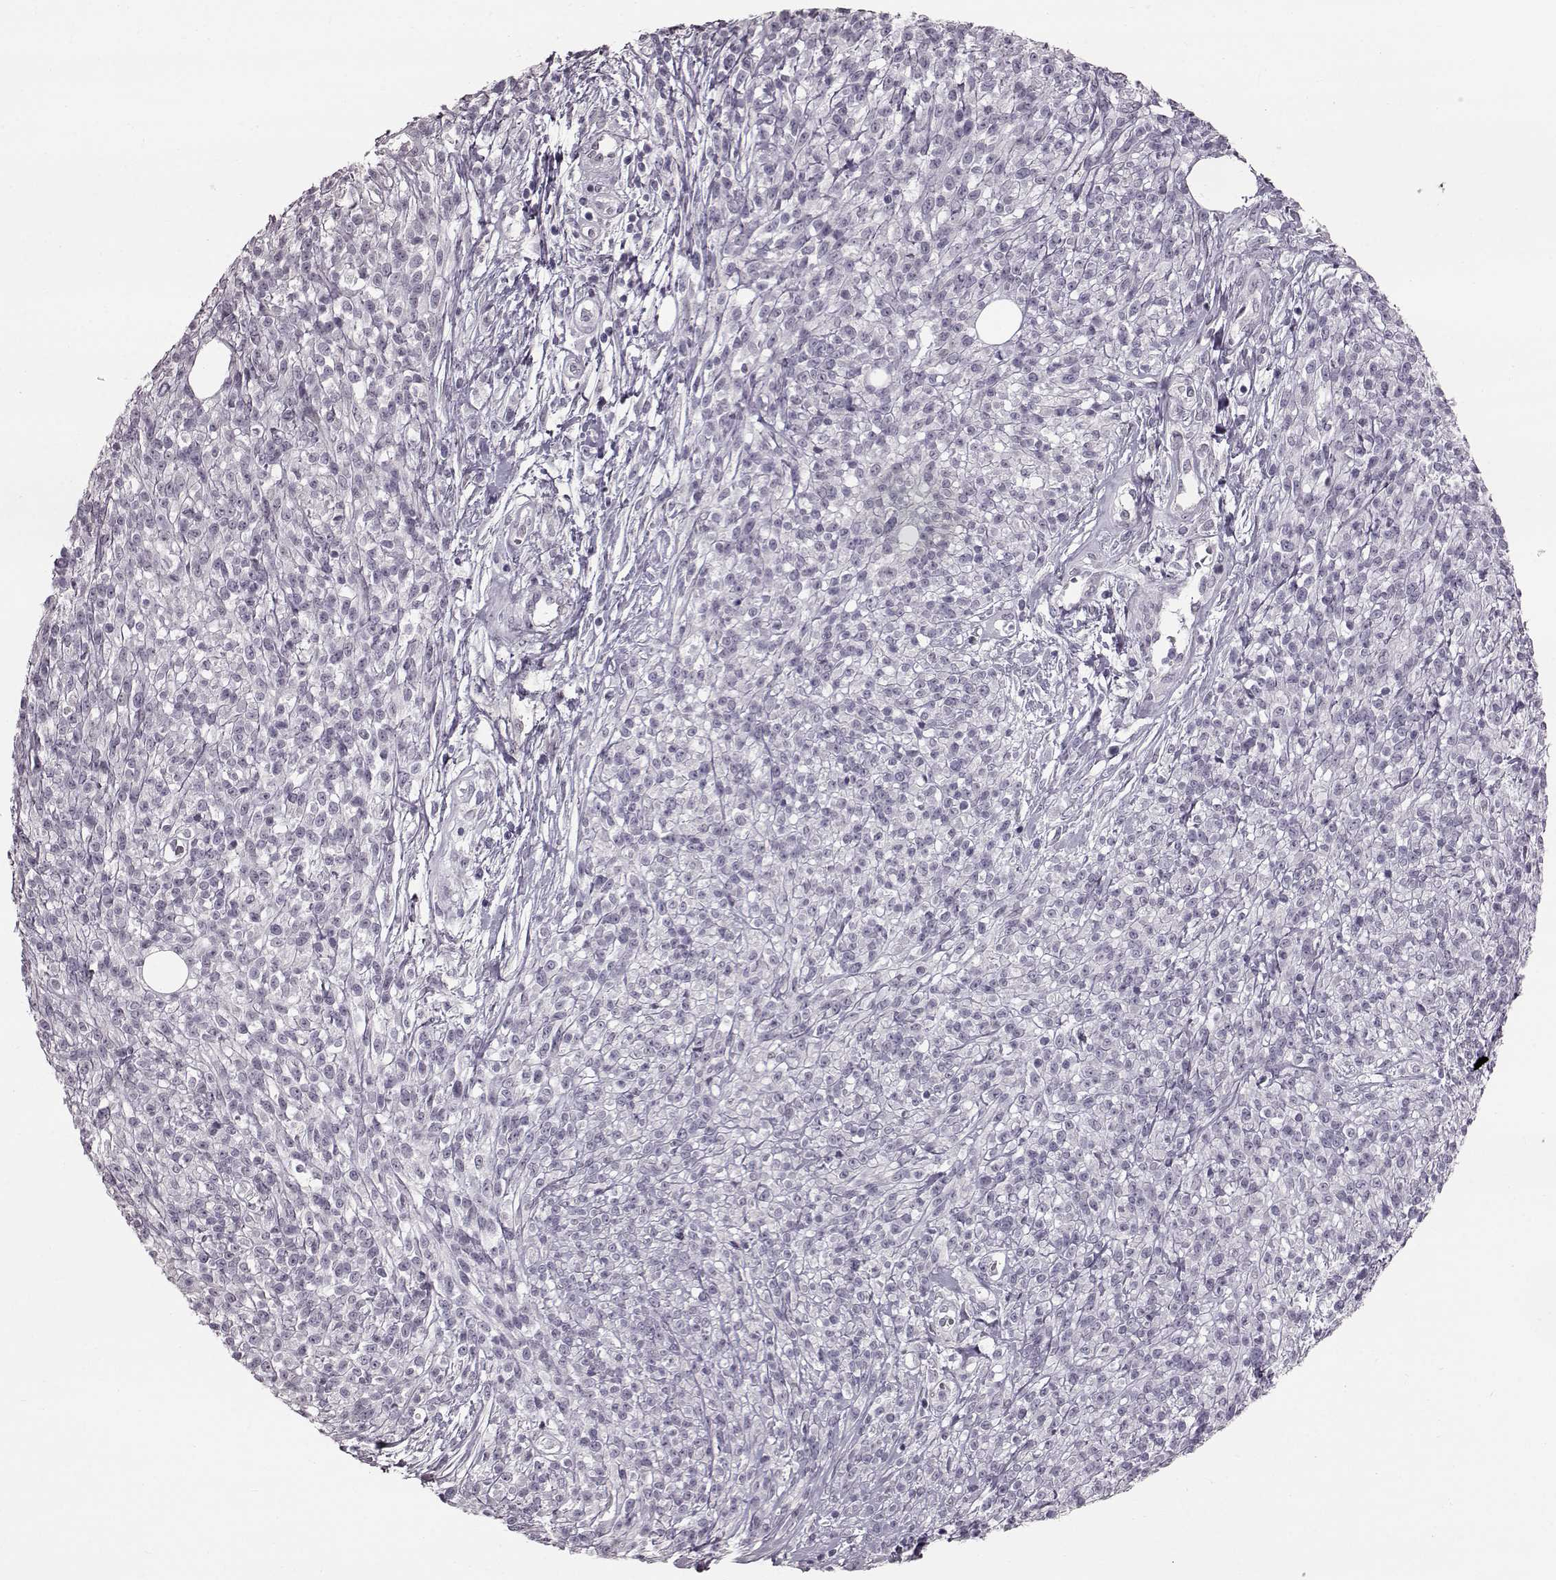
{"staining": {"intensity": "negative", "quantity": "none", "location": "none"}, "tissue": "melanoma", "cell_type": "Tumor cells", "image_type": "cancer", "snomed": [{"axis": "morphology", "description": "Malignant melanoma, NOS"}, {"axis": "topography", "description": "Skin"}, {"axis": "topography", "description": "Skin of trunk"}], "caption": "Photomicrograph shows no protein positivity in tumor cells of melanoma tissue.", "gene": "TCHHL1", "patient": {"sex": "male", "age": 74}}